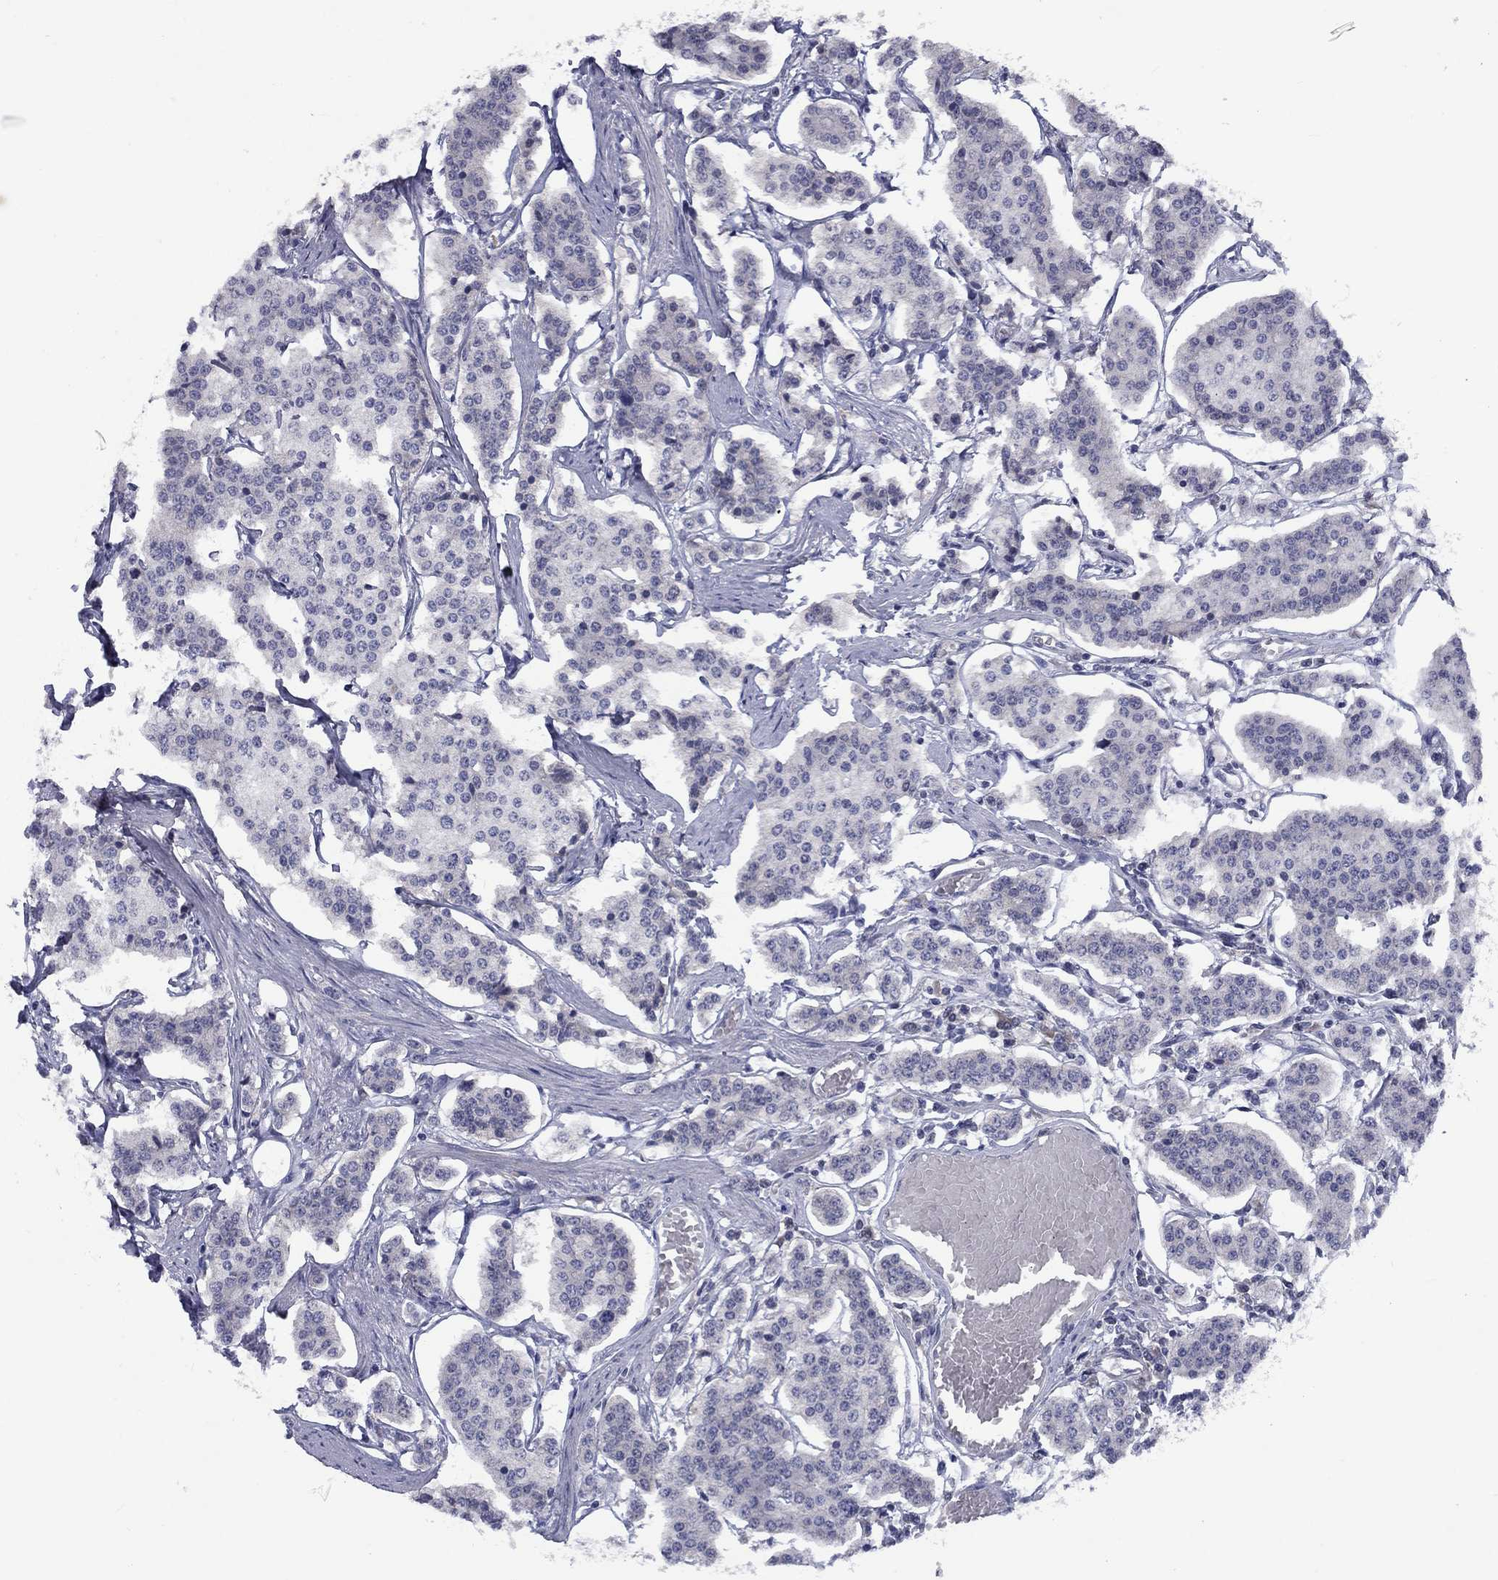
{"staining": {"intensity": "negative", "quantity": "none", "location": "none"}, "tissue": "carcinoid", "cell_type": "Tumor cells", "image_type": "cancer", "snomed": [{"axis": "morphology", "description": "Carcinoid, malignant, NOS"}, {"axis": "topography", "description": "Small intestine"}], "caption": "A histopathology image of carcinoid stained for a protein exhibits no brown staining in tumor cells.", "gene": "CACNA1A", "patient": {"sex": "female", "age": 65}}